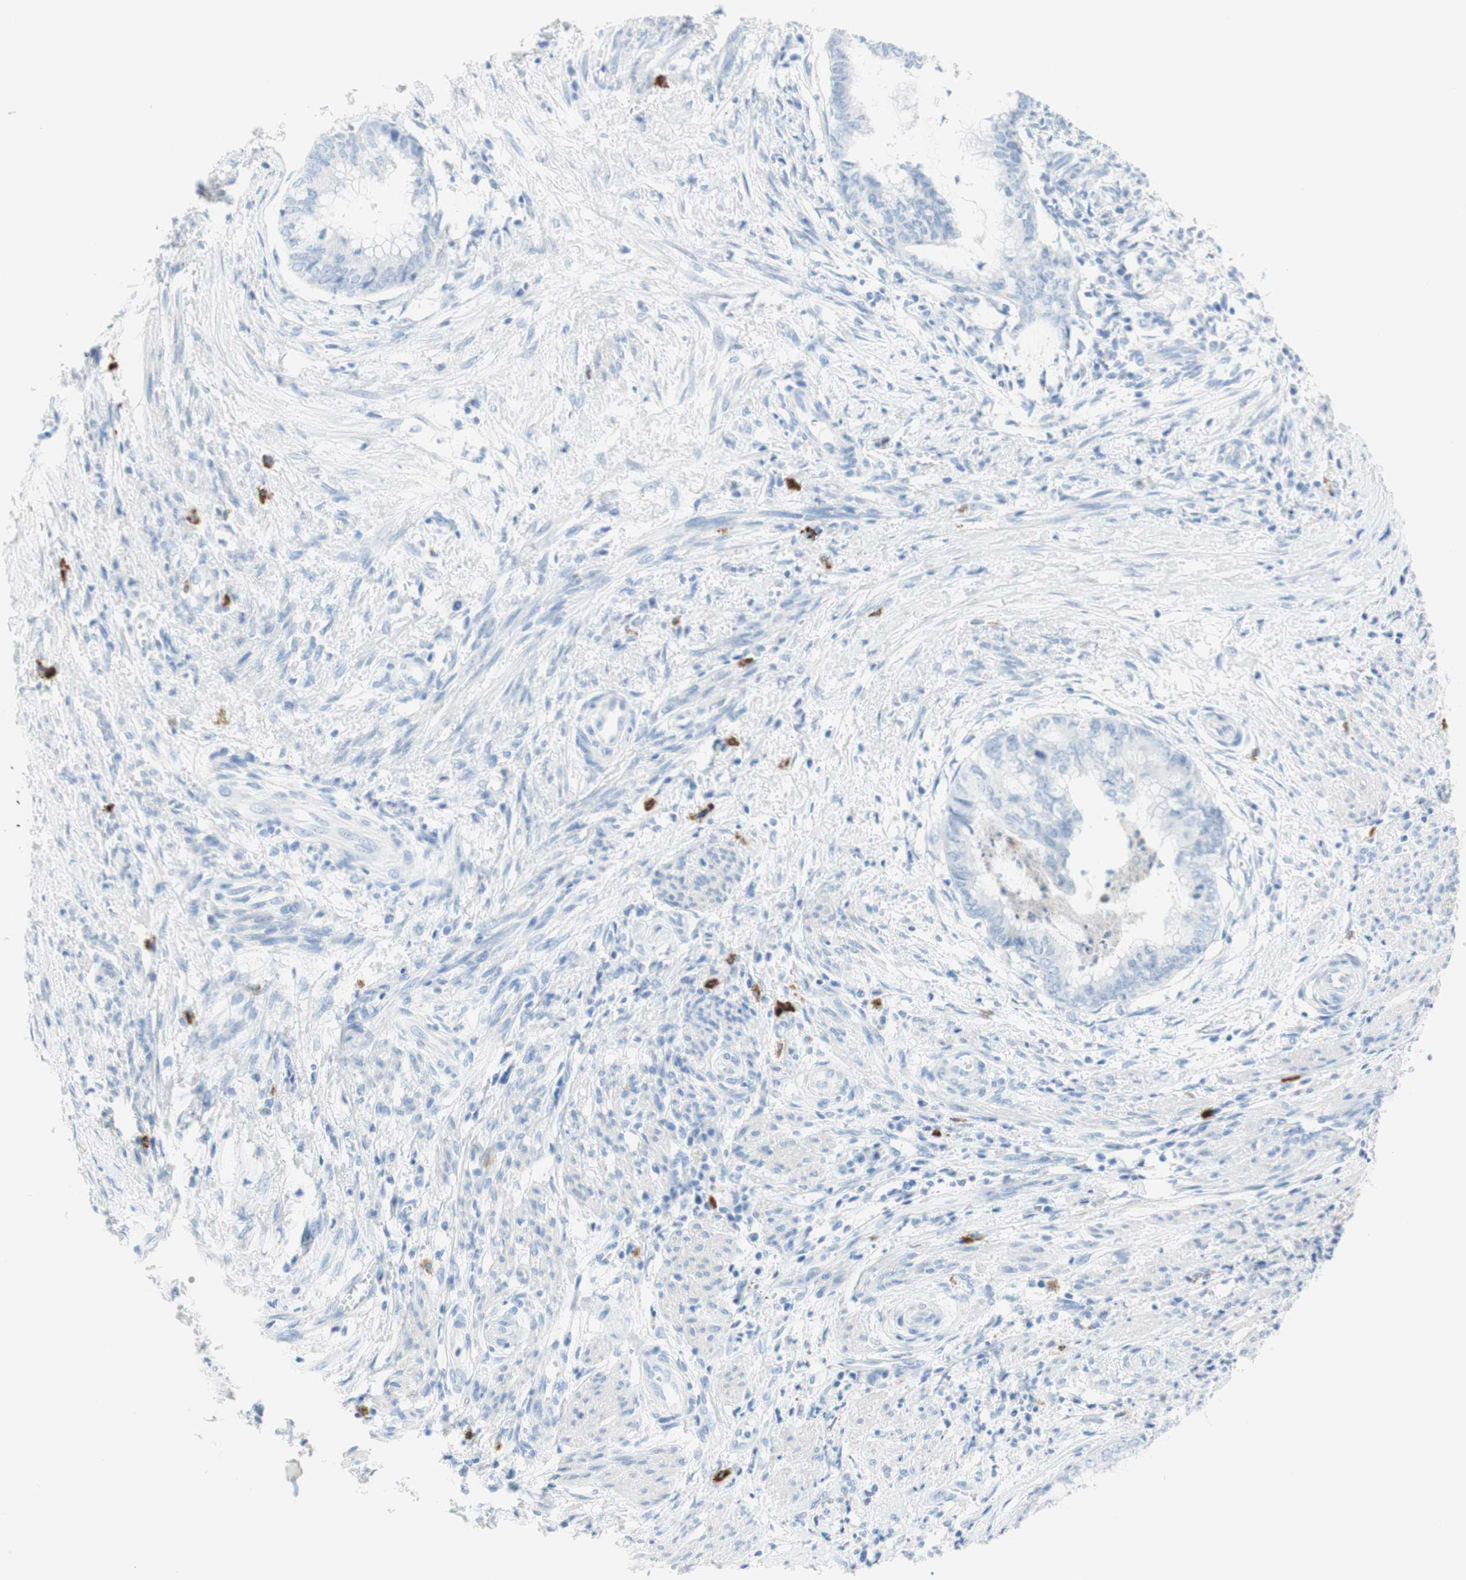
{"staining": {"intensity": "negative", "quantity": "none", "location": "none"}, "tissue": "endometrial cancer", "cell_type": "Tumor cells", "image_type": "cancer", "snomed": [{"axis": "morphology", "description": "Necrosis, NOS"}, {"axis": "morphology", "description": "Adenocarcinoma, NOS"}, {"axis": "topography", "description": "Endometrium"}], "caption": "A histopathology image of endometrial cancer (adenocarcinoma) stained for a protein demonstrates no brown staining in tumor cells.", "gene": "CEACAM1", "patient": {"sex": "female", "age": 79}}